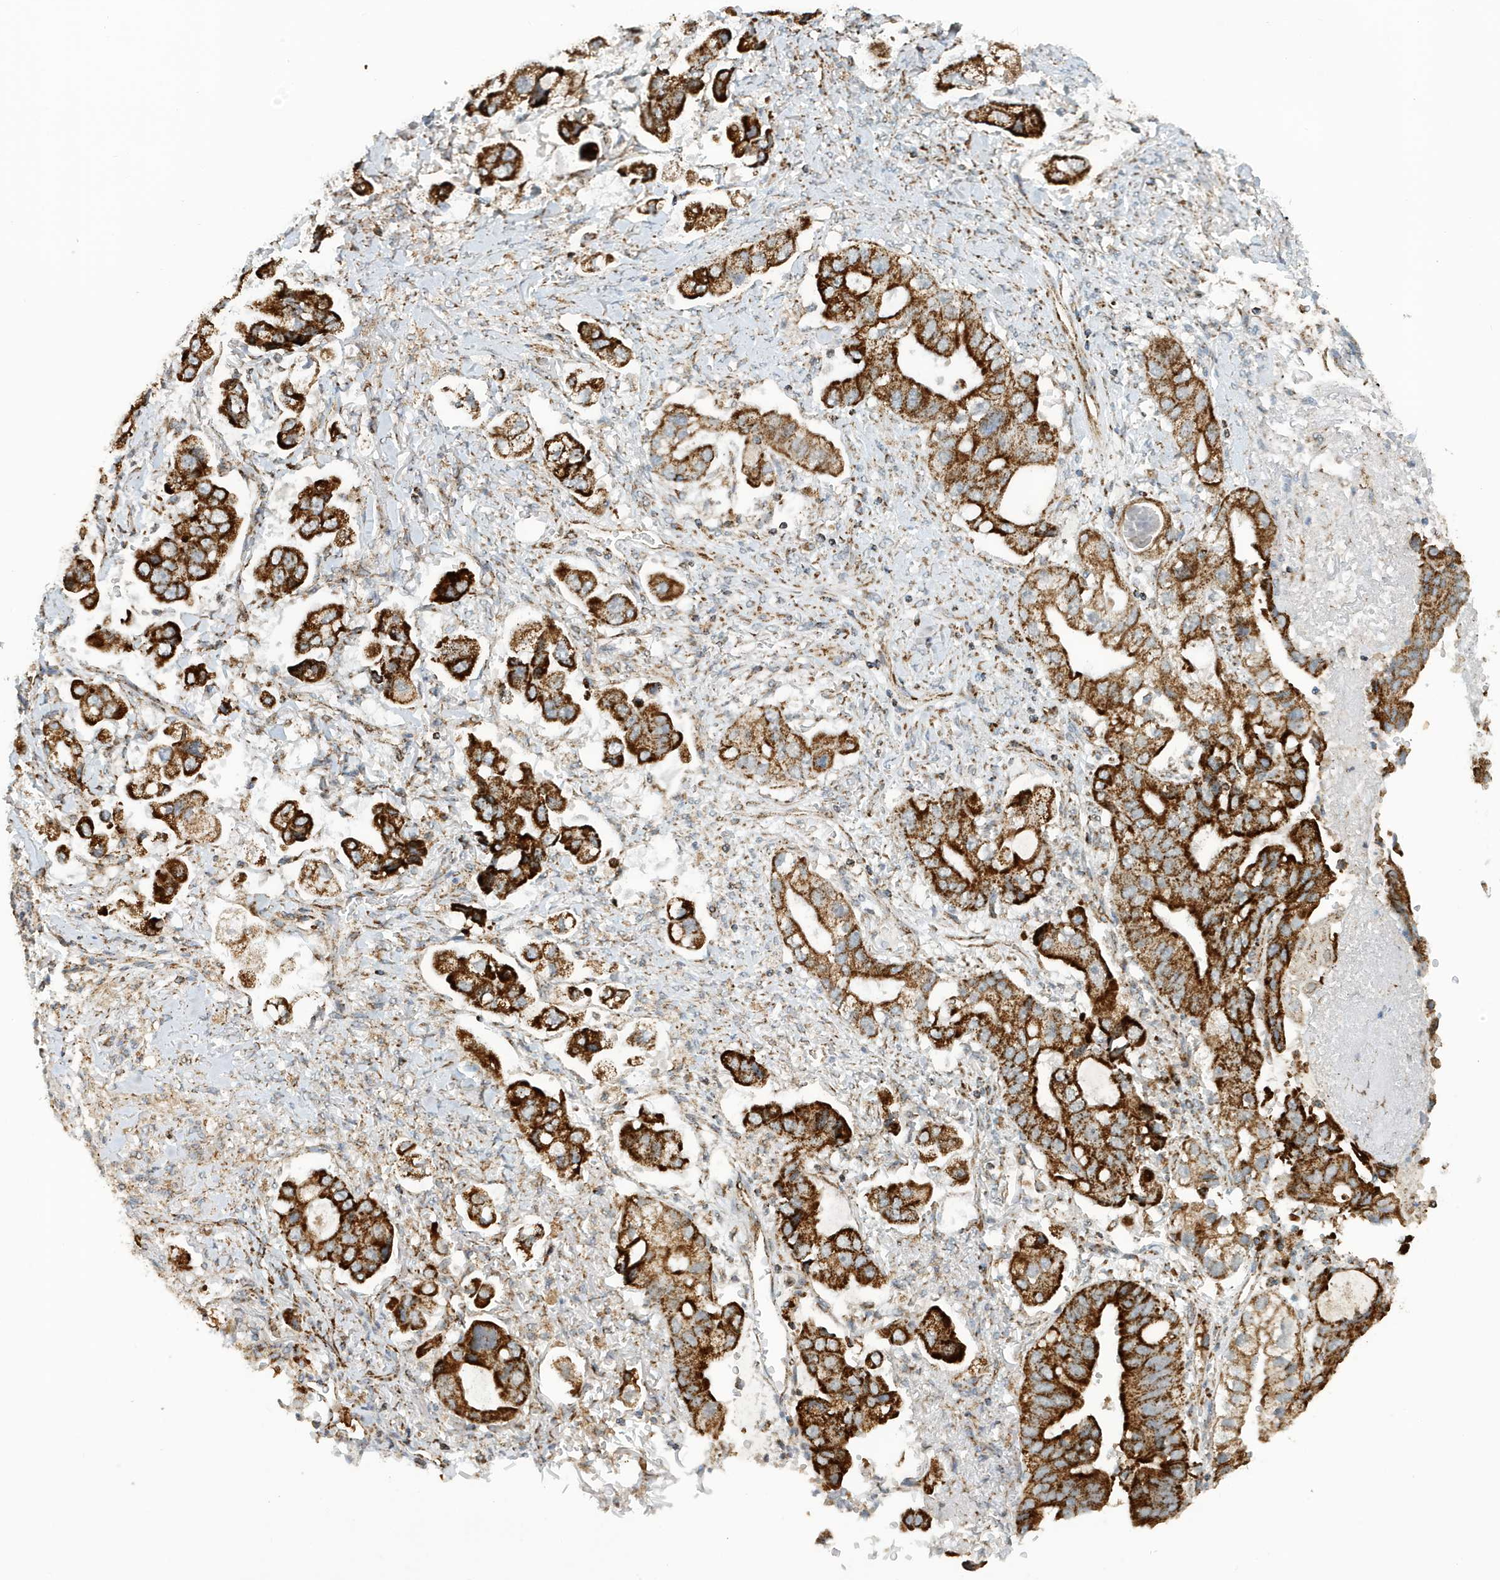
{"staining": {"intensity": "strong", "quantity": ">75%", "location": "cytoplasmic/membranous"}, "tissue": "stomach cancer", "cell_type": "Tumor cells", "image_type": "cancer", "snomed": [{"axis": "morphology", "description": "Adenocarcinoma, NOS"}, {"axis": "topography", "description": "Stomach"}], "caption": "Immunohistochemical staining of stomach cancer exhibits high levels of strong cytoplasmic/membranous staining in approximately >75% of tumor cells.", "gene": "MAN1A1", "patient": {"sex": "male", "age": 62}}